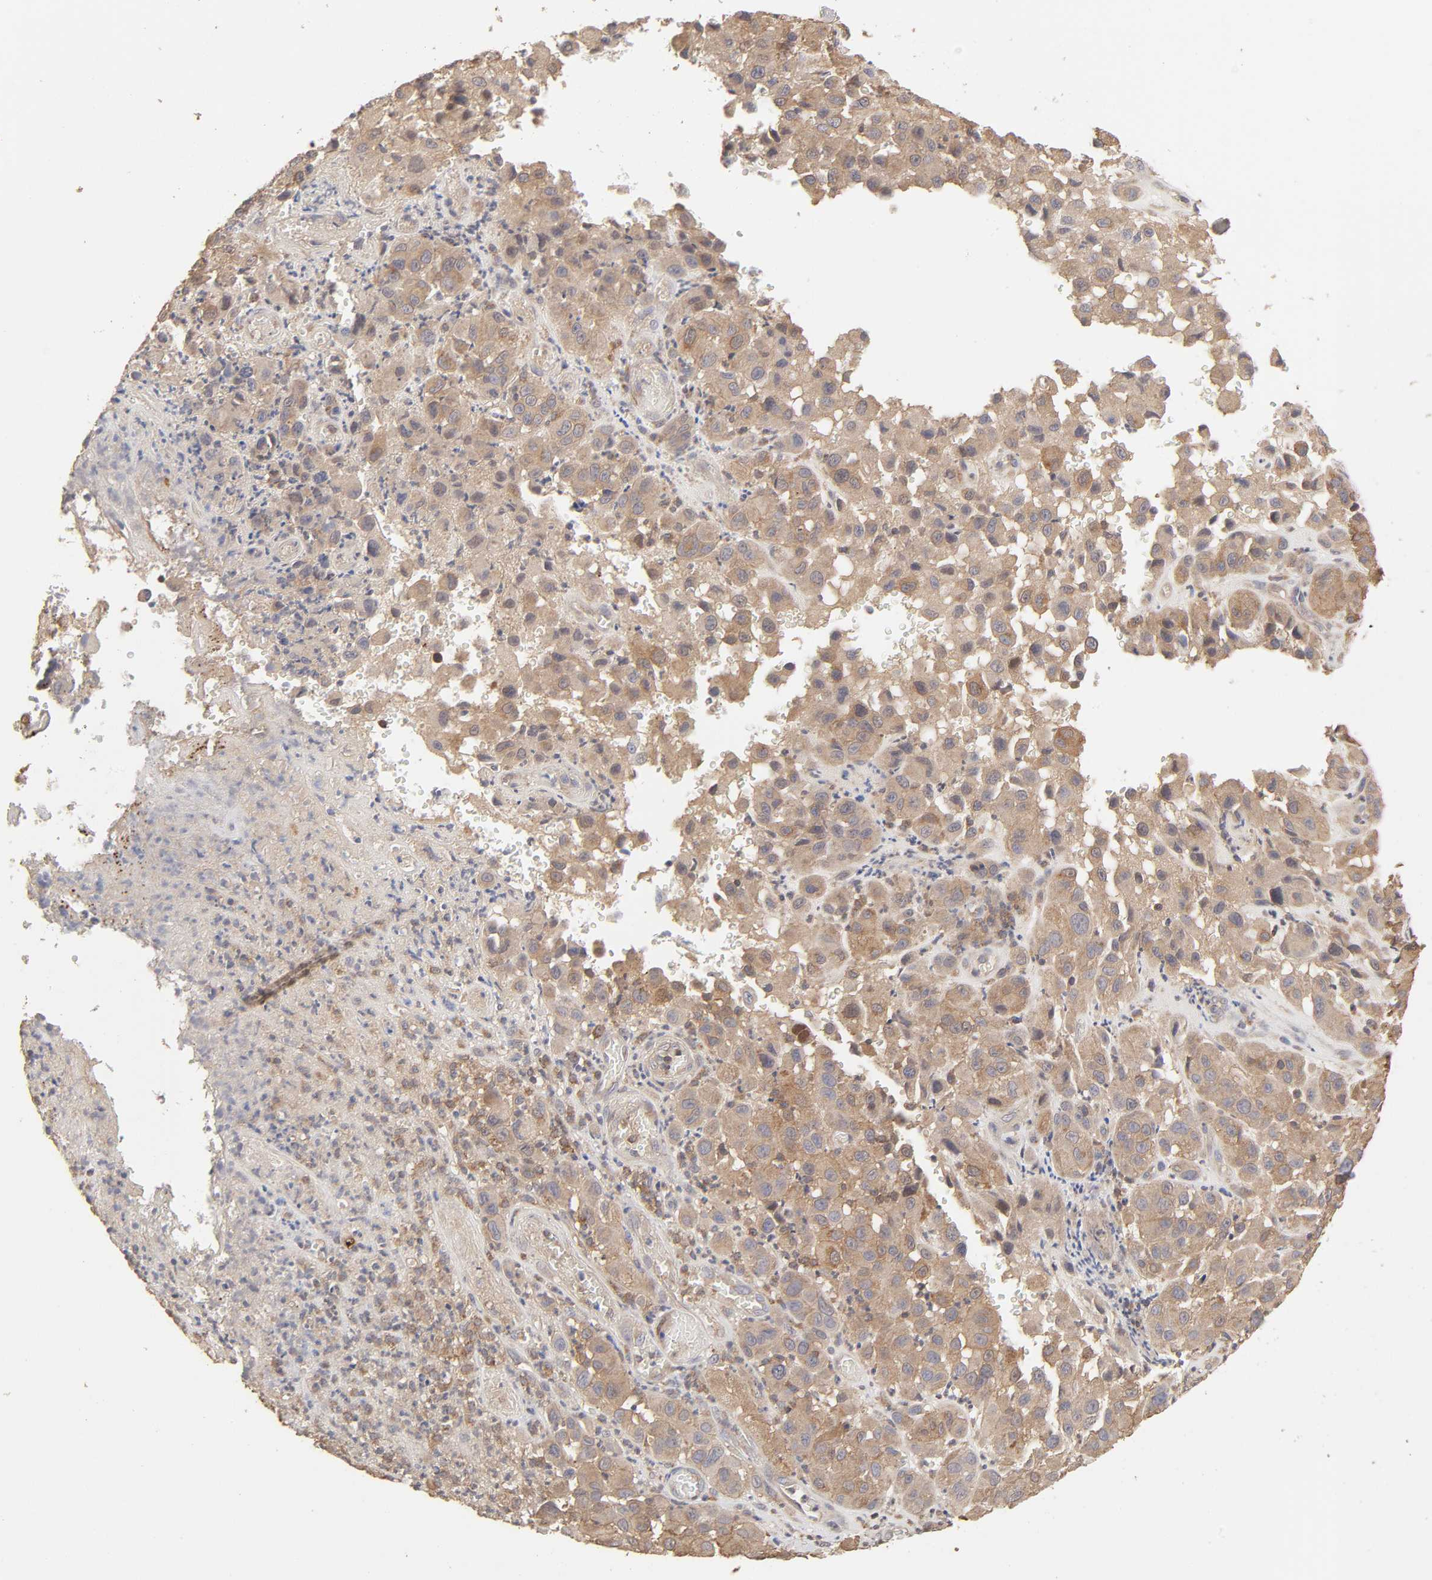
{"staining": {"intensity": "moderate", "quantity": ">75%", "location": "cytoplasmic/membranous"}, "tissue": "melanoma", "cell_type": "Tumor cells", "image_type": "cancer", "snomed": [{"axis": "morphology", "description": "Malignant melanoma, NOS"}, {"axis": "topography", "description": "Skin"}], "caption": "Moderate cytoplasmic/membranous protein positivity is seen in about >75% of tumor cells in malignant melanoma. Using DAB (3,3'-diaminobenzidine) (brown) and hematoxylin (blue) stains, captured at high magnification using brightfield microscopy.", "gene": "AP1G2", "patient": {"sex": "female", "age": 21}}